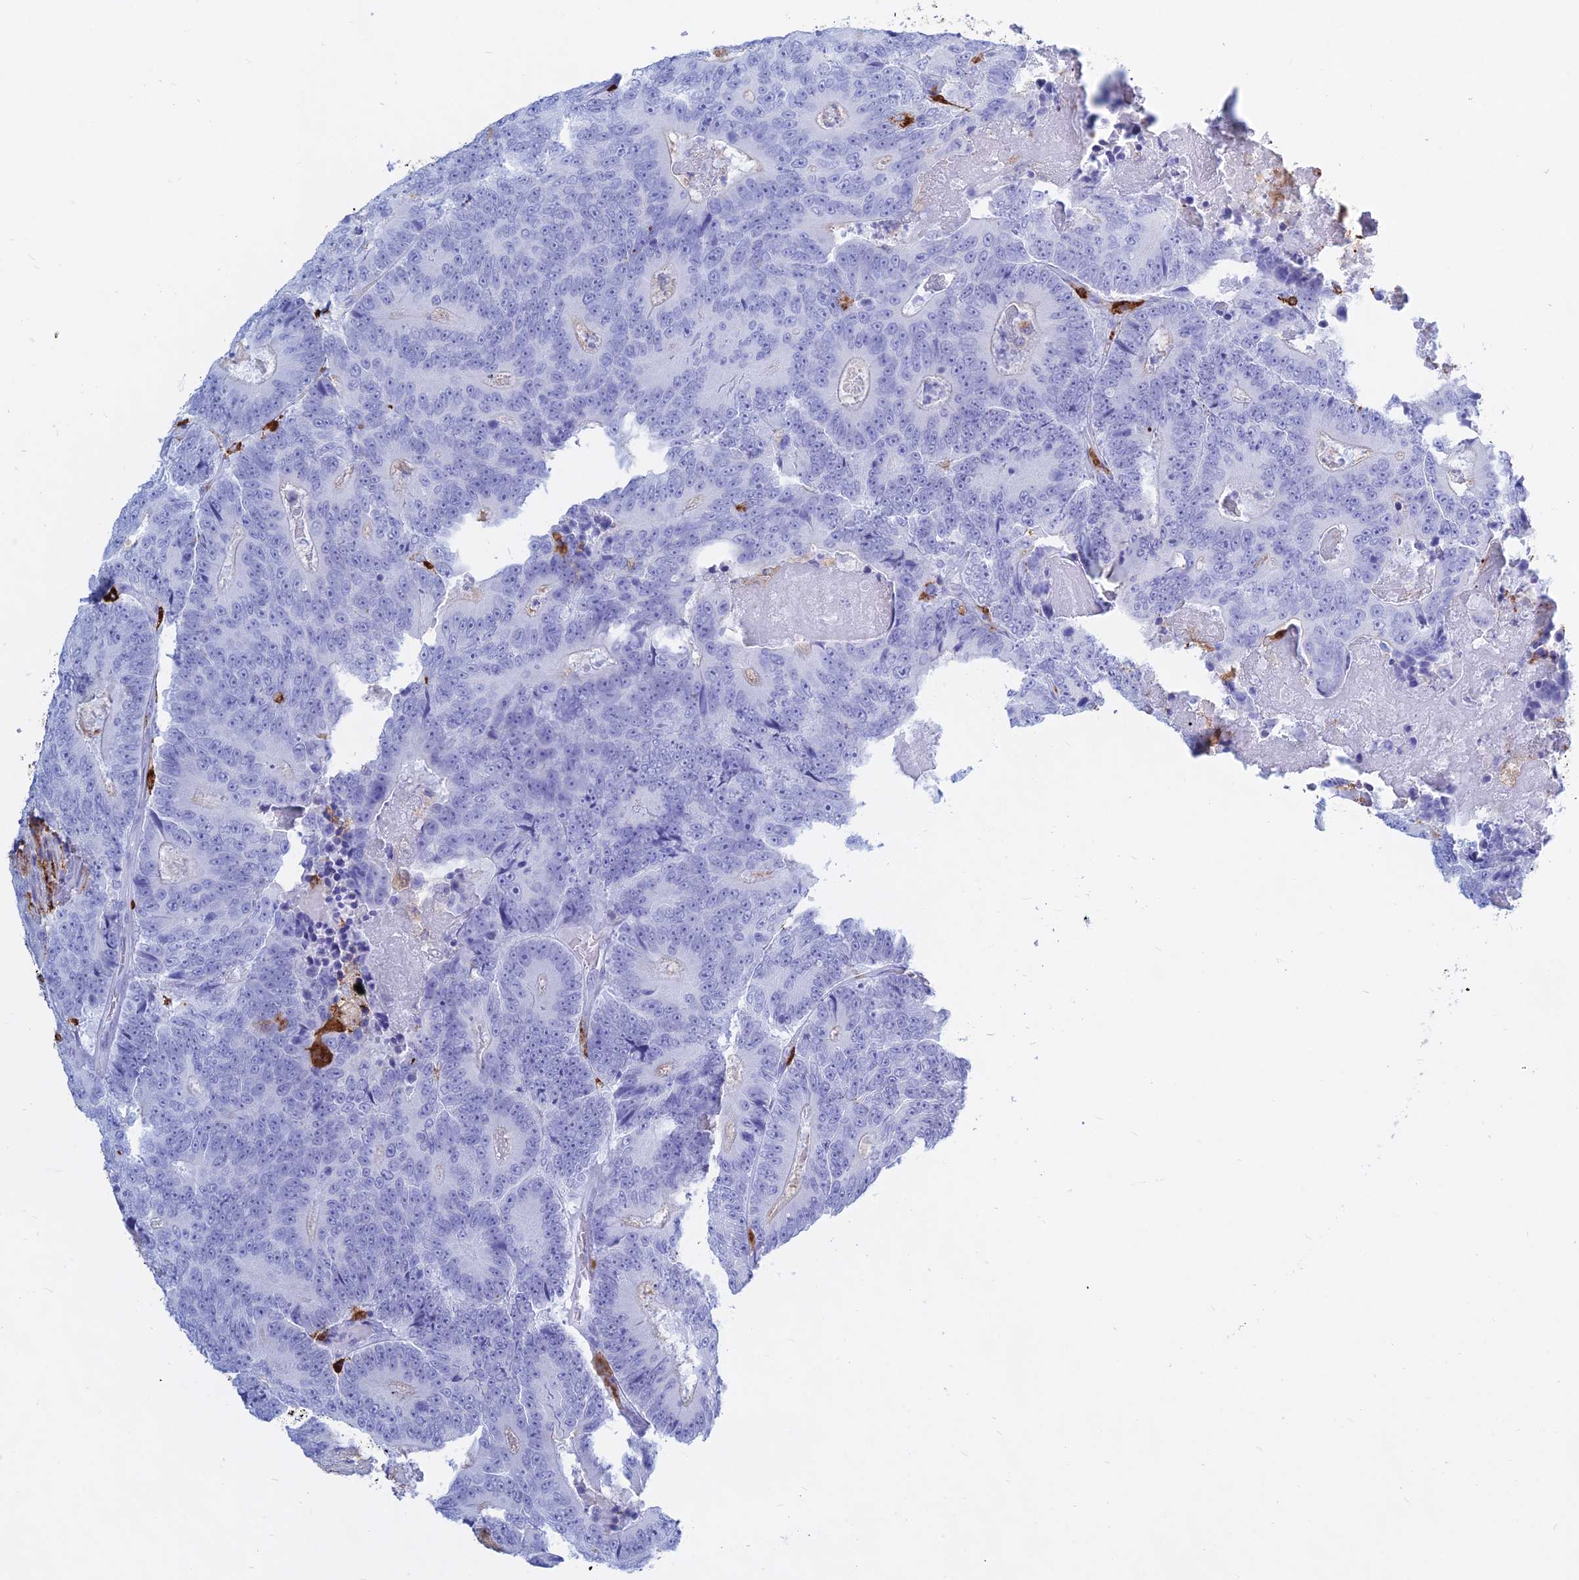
{"staining": {"intensity": "negative", "quantity": "none", "location": "none"}, "tissue": "colorectal cancer", "cell_type": "Tumor cells", "image_type": "cancer", "snomed": [{"axis": "morphology", "description": "Adenocarcinoma, NOS"}, {"axis": "topography", "description": "Colon"}], "caption": "The photomicrograph shows no staining of tumor cells in colorectal cancer.", "gene": "HLA-DRB1", "patient": {"sex": "male", "age": 83}}